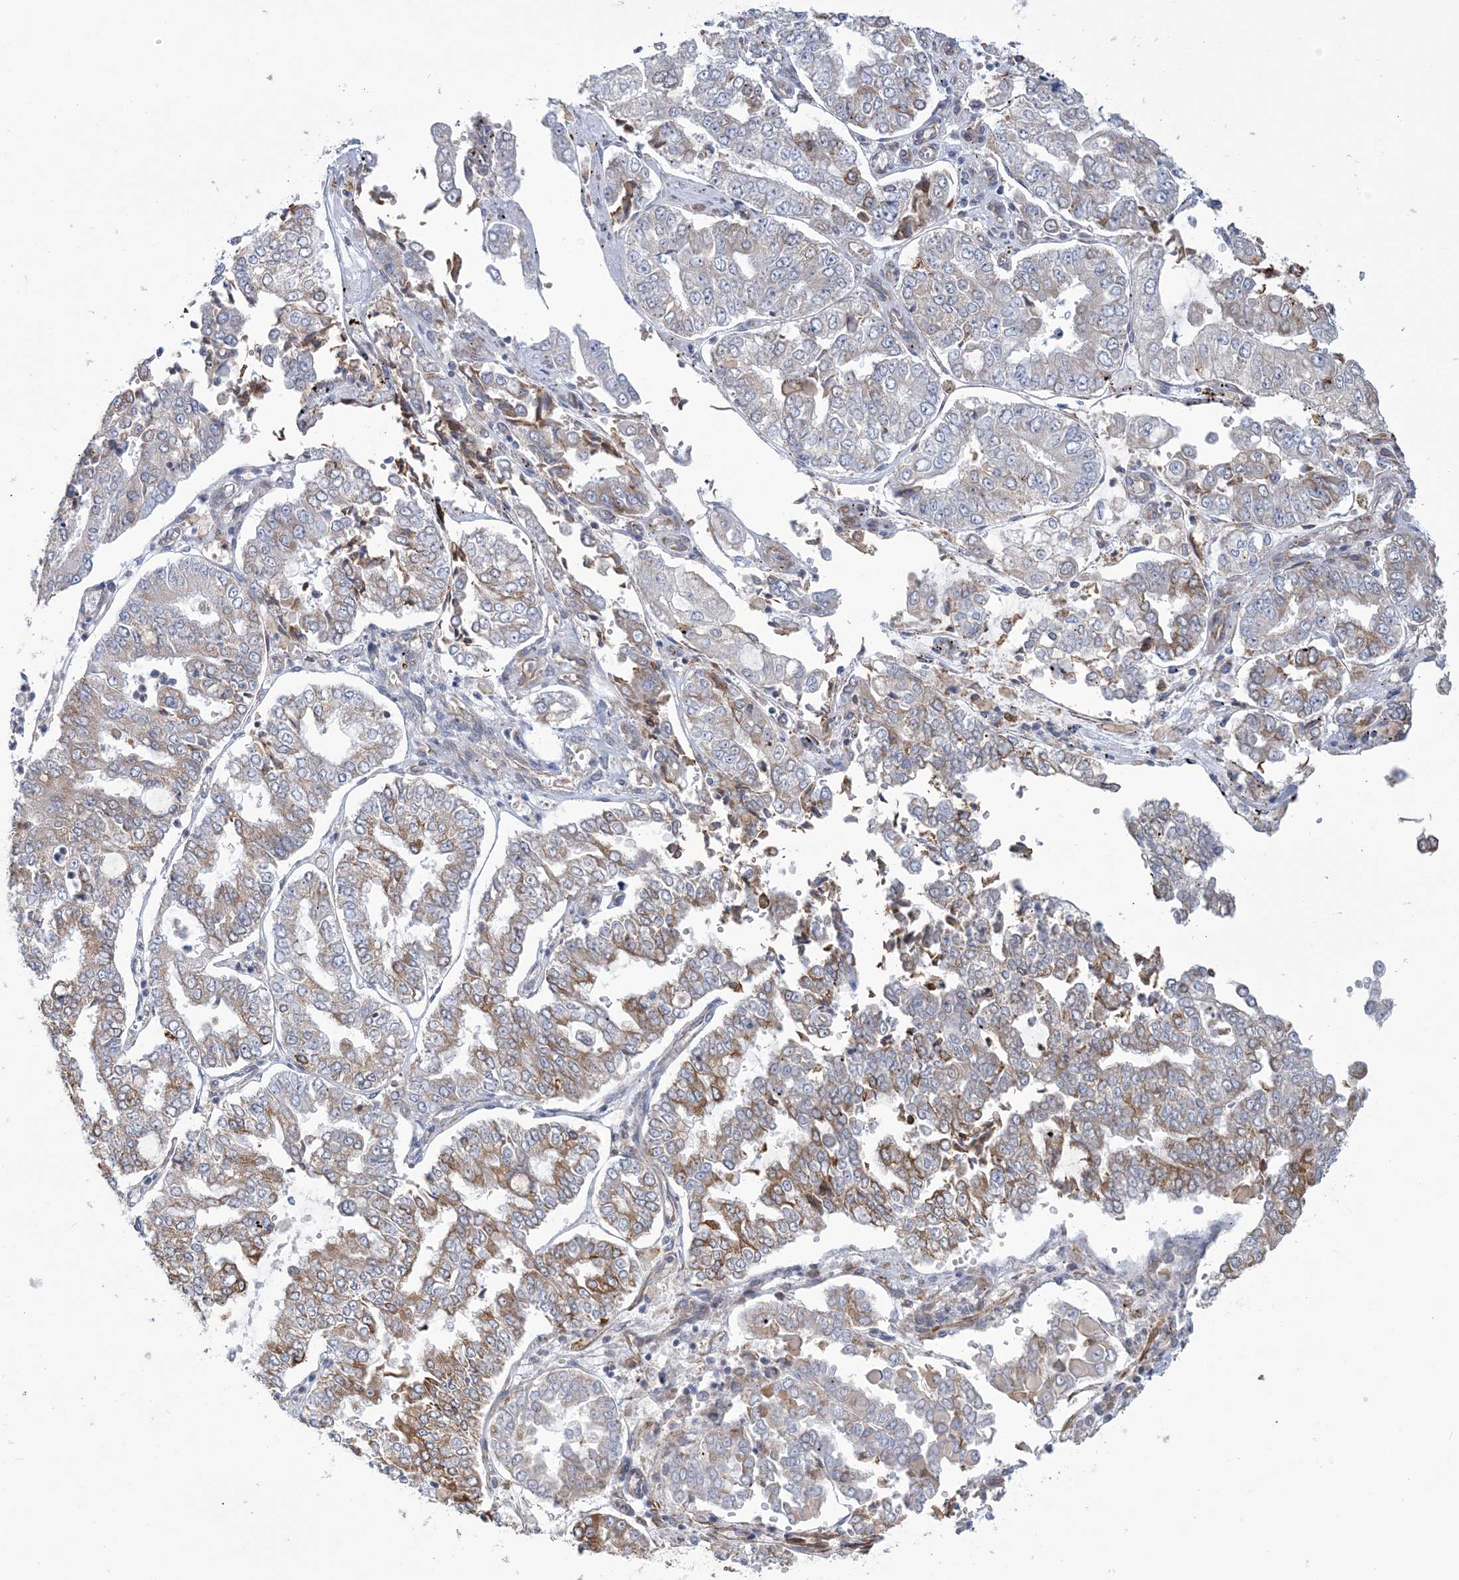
{"staining": {"intensity": "moderate", "quantity": "<25%", "location": "cytoplasmic/membranous"}, "tissue": "stomach cancer", "cell_type": "Tumor cells", "image_type": "cancer", "snomed": [{"axis": "morphology", "description": "Adenocarcinoma, NOS"}, {"axis": "topography", "description": "Stomach"}], "caption": "DAB (3,3'-diaminobenzidine) immunohistochemical staining of stomach adenocarcinoma demonstrates moderate cytoplasmic/membranous protein positivity in approximately <25% of tumor cells. The protein of interest is stained brown, and the nuclei are stained in blue (DAB (3,3'-diaminobenzidine) IHC with brightfield microscopy, high magnification).", "gene": "ZNF821", "patient": {"sex": "male", "age": 76}}